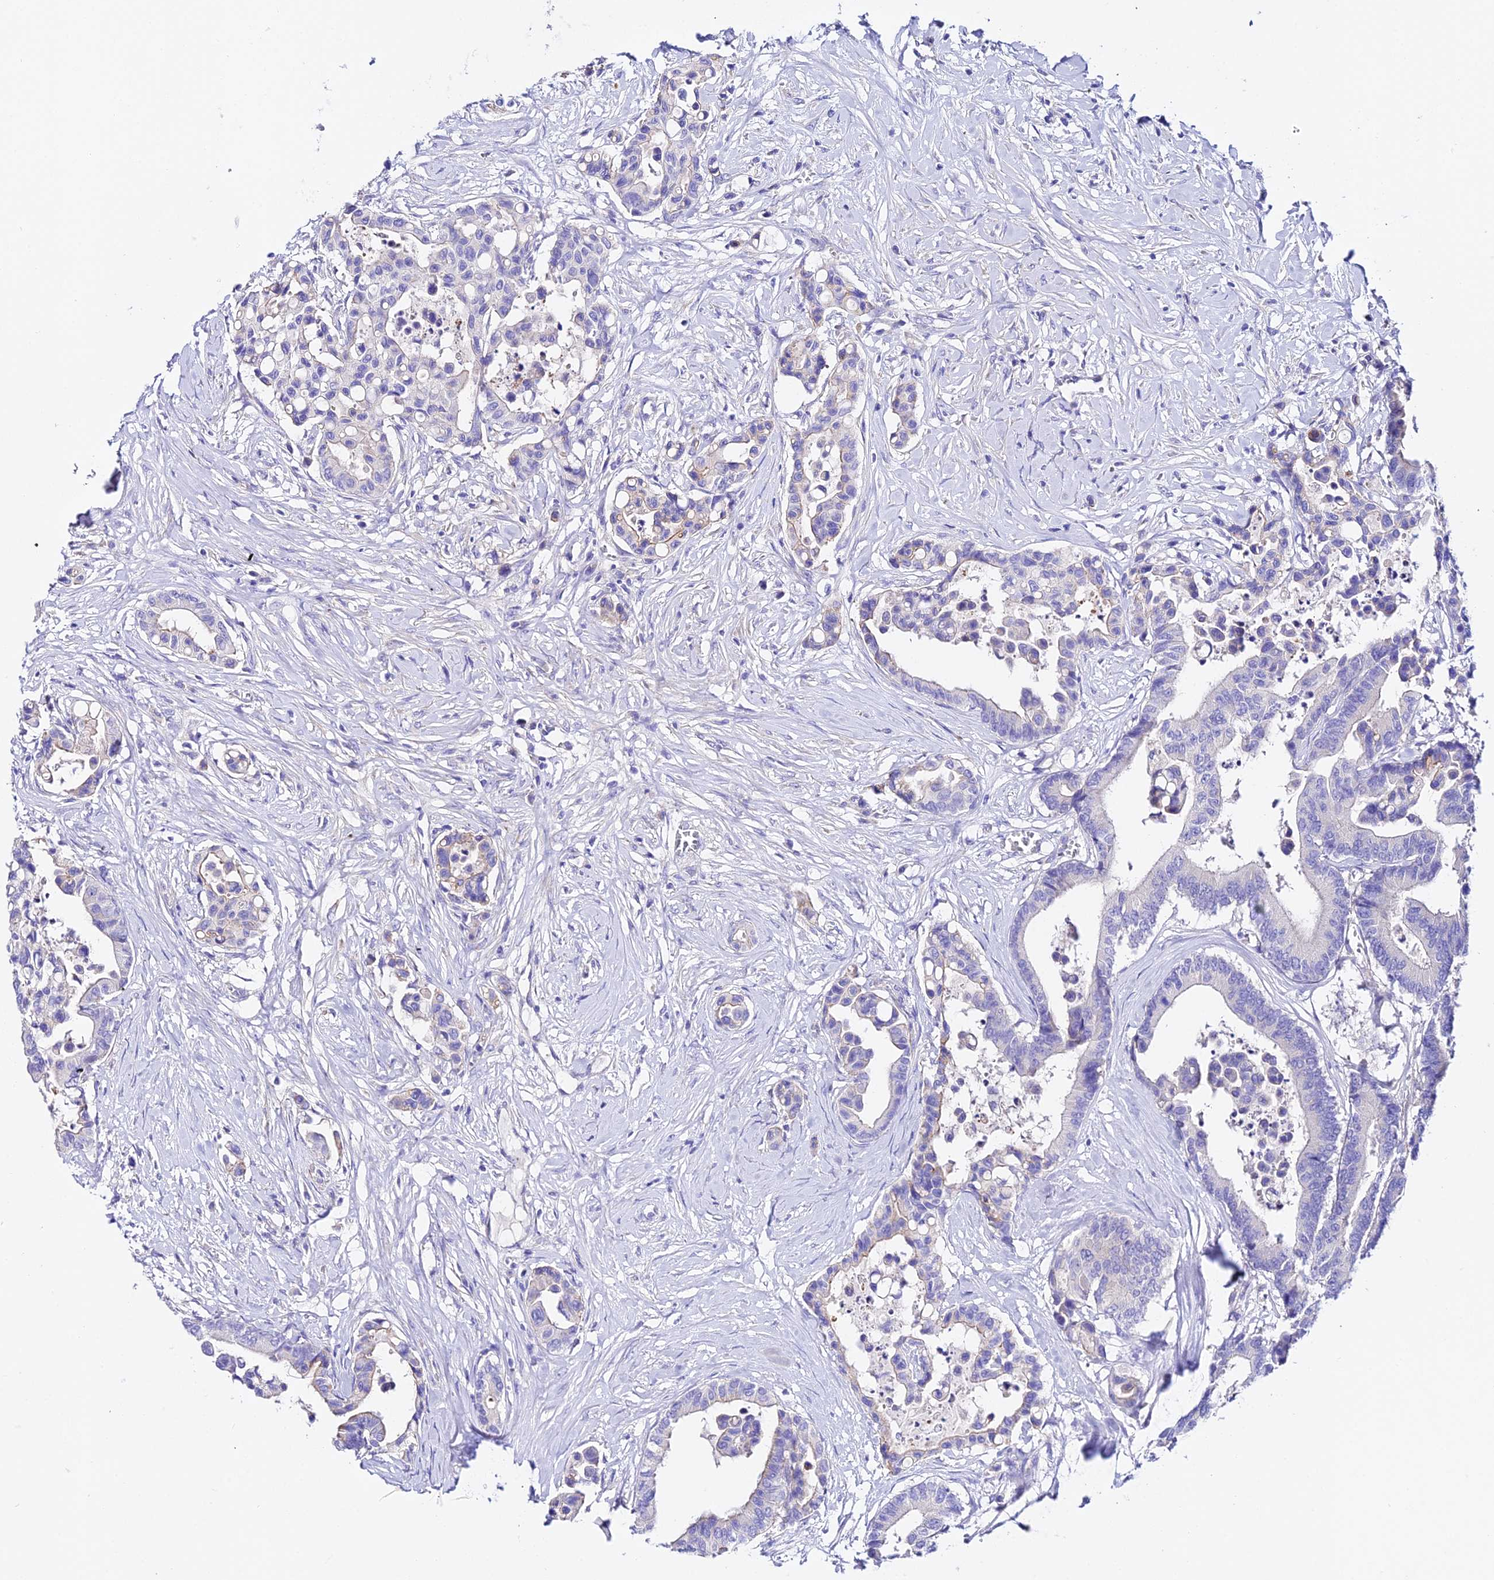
{"staining": {"intensity": "negative", "quantity": "none", "location": "none"}, "tissue": "colorectal cancer", "cell_type": "Tumor cells", "image_type": "cancer", "snomed": [{"axis": "morphology", "description": "Normal tissue, NOS"}, {"axis": "morphology", "description": "Adenocarcinoma, NOS"}, {"axis": "topography", "description": "Colon"}], "caption": "This micrograph is of adenocarcinoma (colorectal) stained with IHC to label a protein in brown with the nuclei are counter-stained blue. There is no staining in tumor cells.", "gene": "TMEM117", "patient": {"sex": "male", "age": 82}}